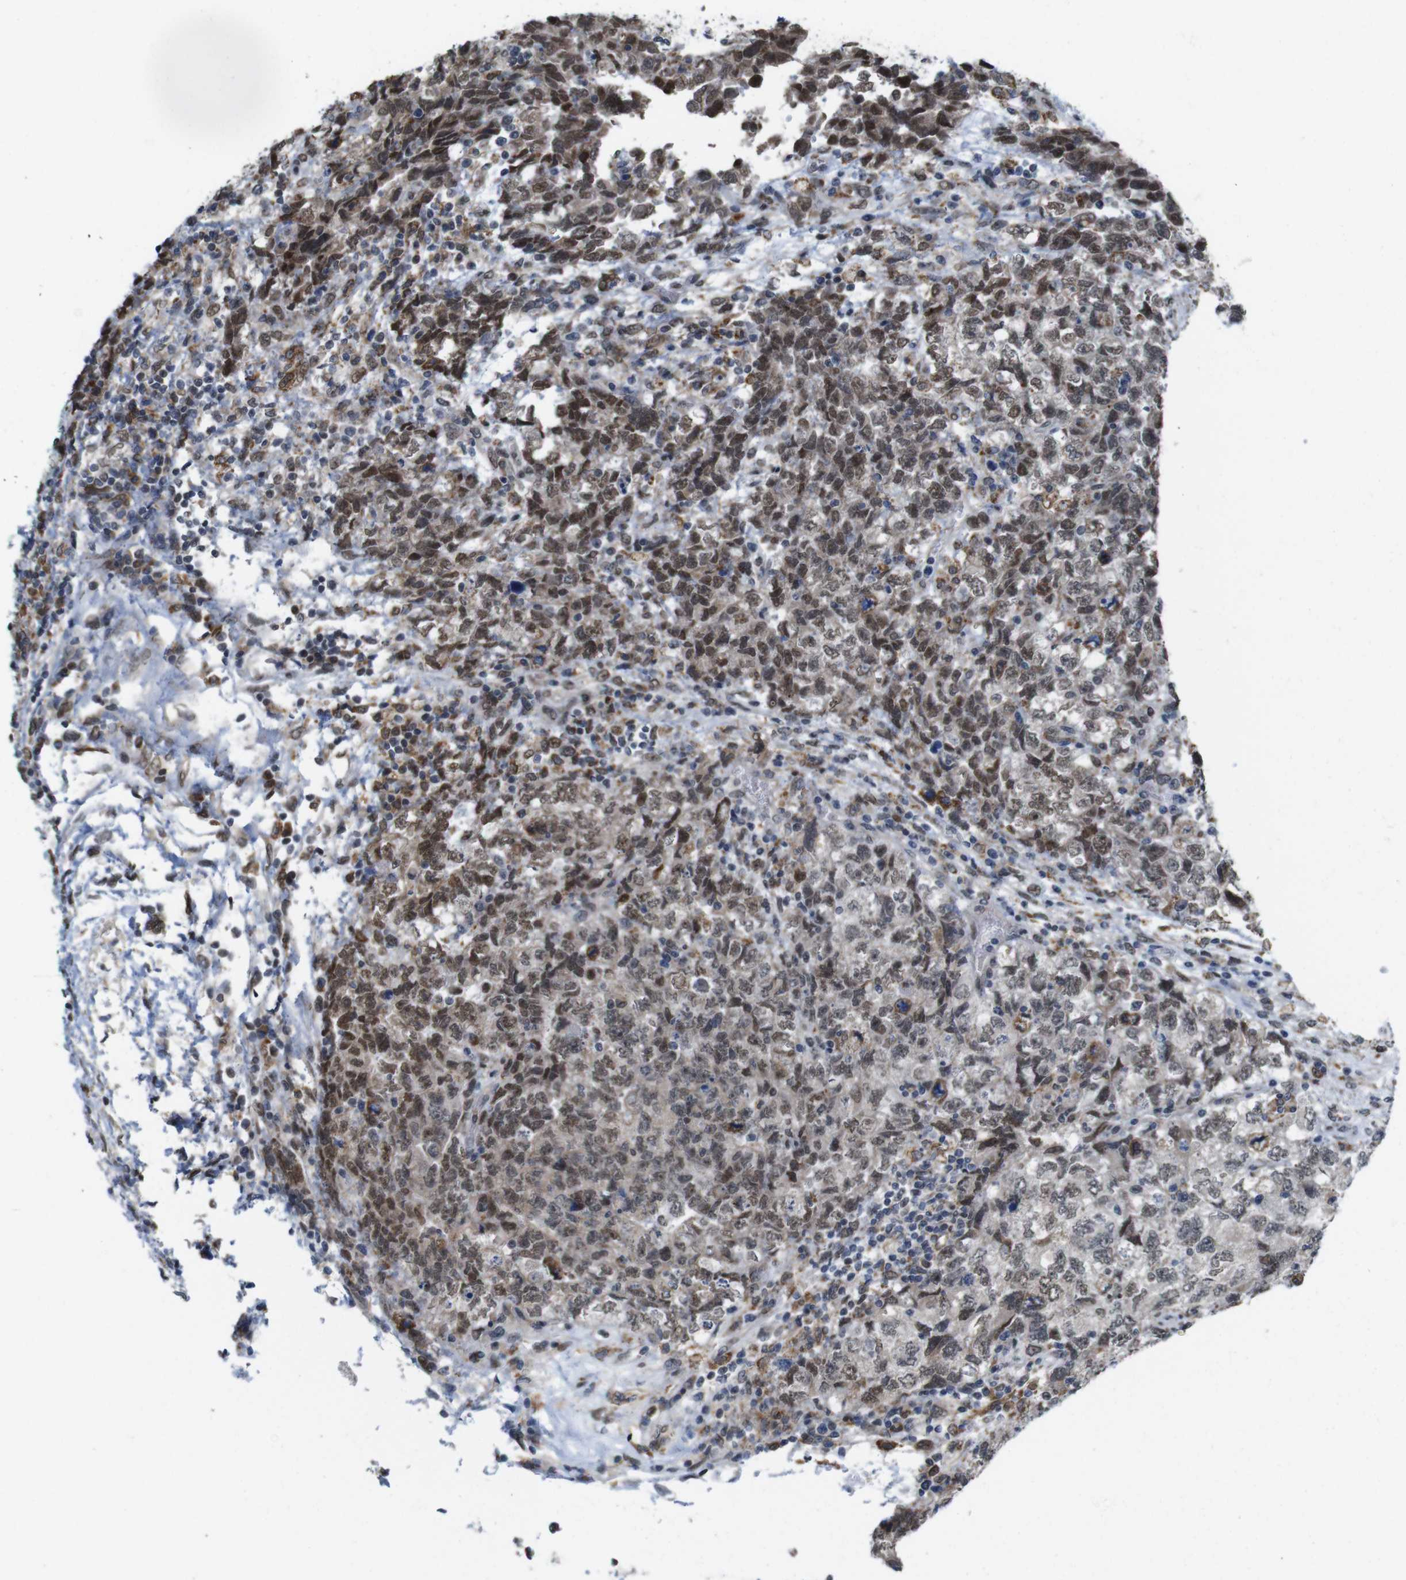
{"staining": {"intensity": "moderate", "quantity": ">75%", "location": "cytoplasmic/membranous,nuclear"}, "tissue": "testis cancer", "cell_type": "Tumor cells", "image_type": "cancer", "snomed": [{"axis": "morphology", "description": "Carcinoma, Embryonal, NOS"}, {"axis": "topography", "description": "Testis"}], "caption": "The histopathology image displays a brown stain indicating the presence of a protein in the cytoplasmic/membranous and nuclear of tumor cells in testis cancer.", "gene": "PNMA8A", "patient": {"sex": "male", "age": 36}}